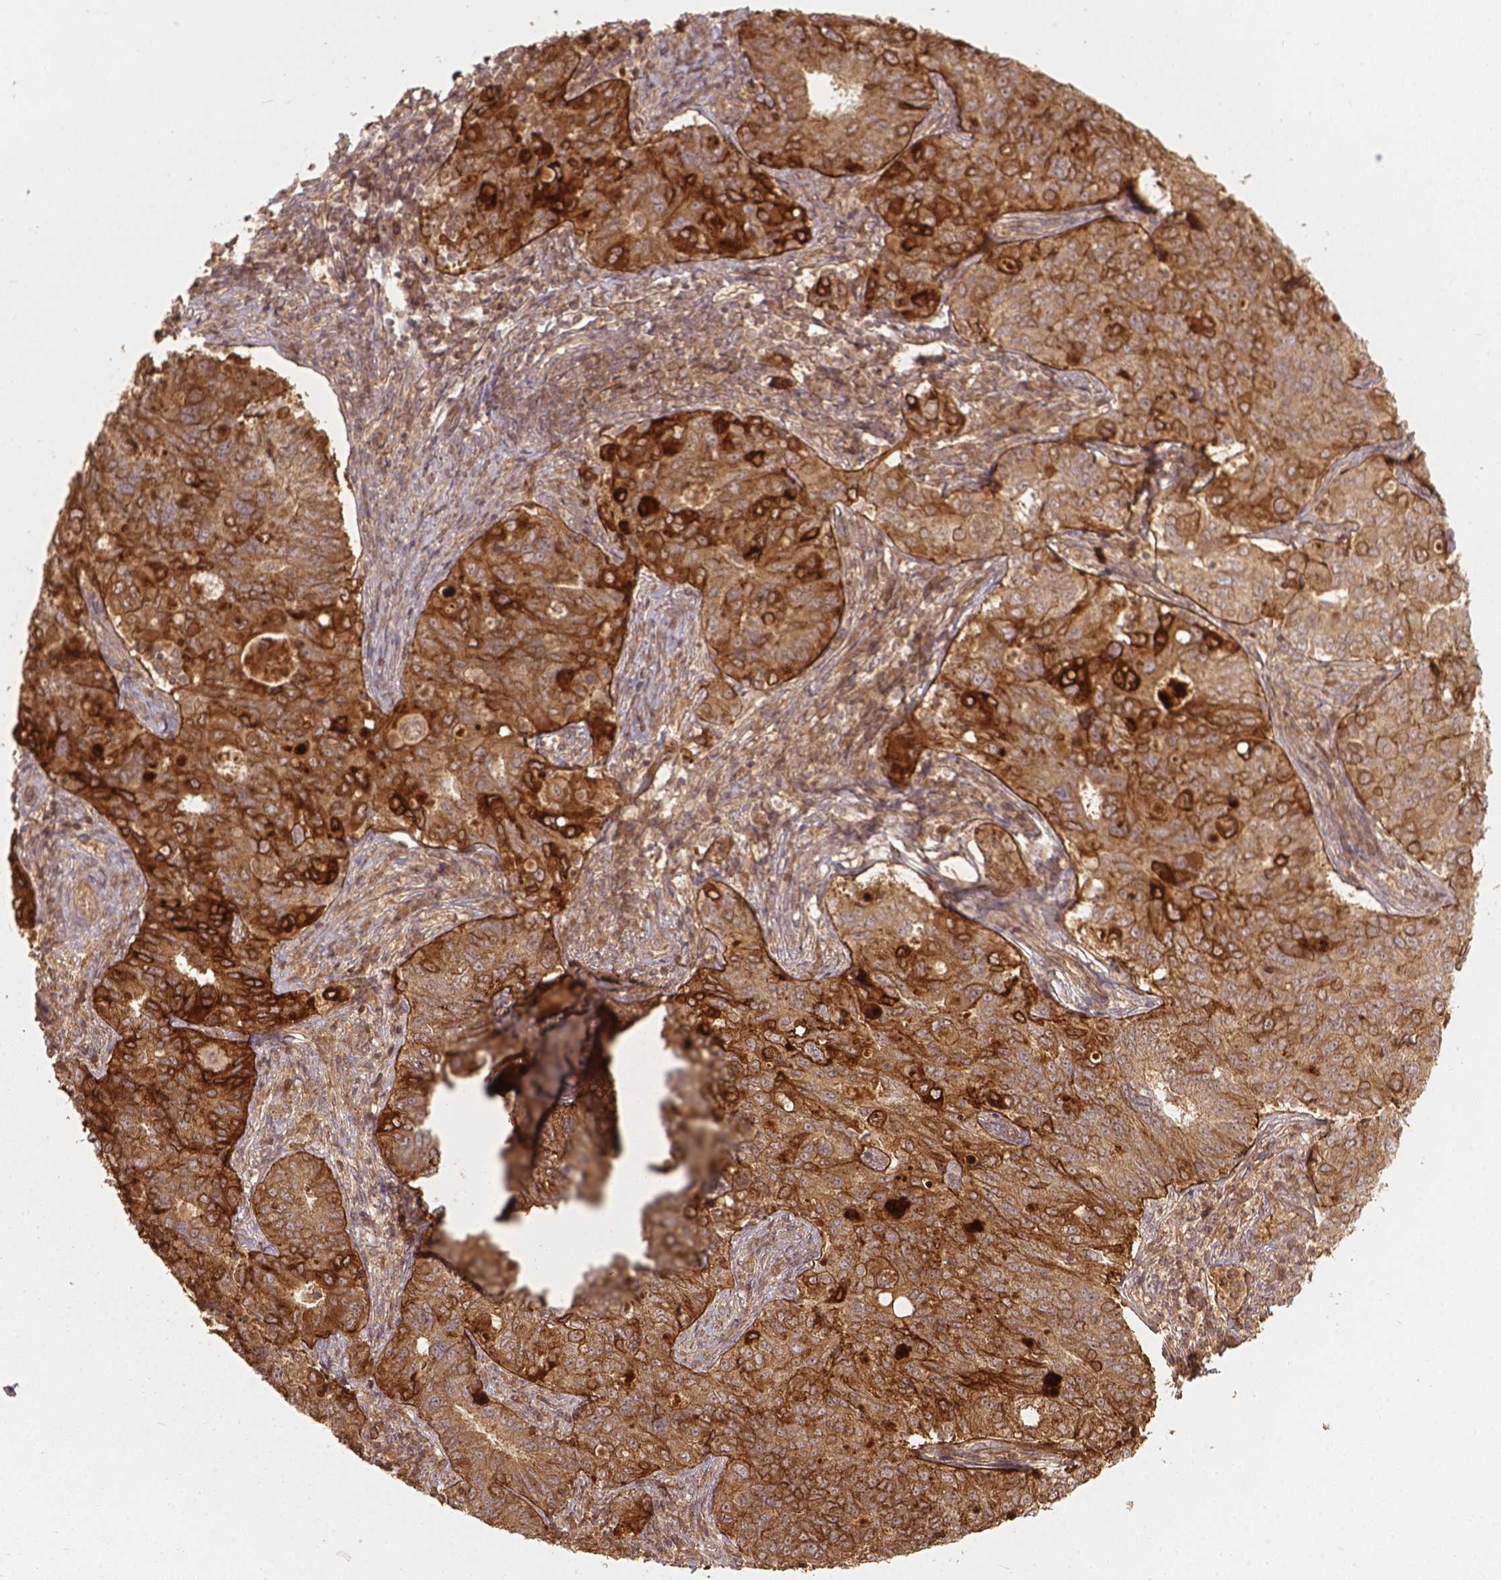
{"staining": {"intensity": "strong", "quantity": ">75%", "location": "cytoplasmic/membranous"}, "tissue": "endometrial cancer", "cell_type": "Tumor cells", "image_type": "cancer", "snomed": [{"axis": "morphology", "description": "Adenocarcinoma, NOS"}, {"axis": "topography", "description": "Endometrium"}], "caption": "This image reveals endometrial cancer (adenocarcinoma) stained with immunohistochemistry (IHC) to label a protein in brown. The cytoplasmic/membranous of tumor cells show strong positivity for the protein. Nuclei are counter-stained blue.", "gene": "XPR1", "patient": {"sex": "female", "age": 43}}